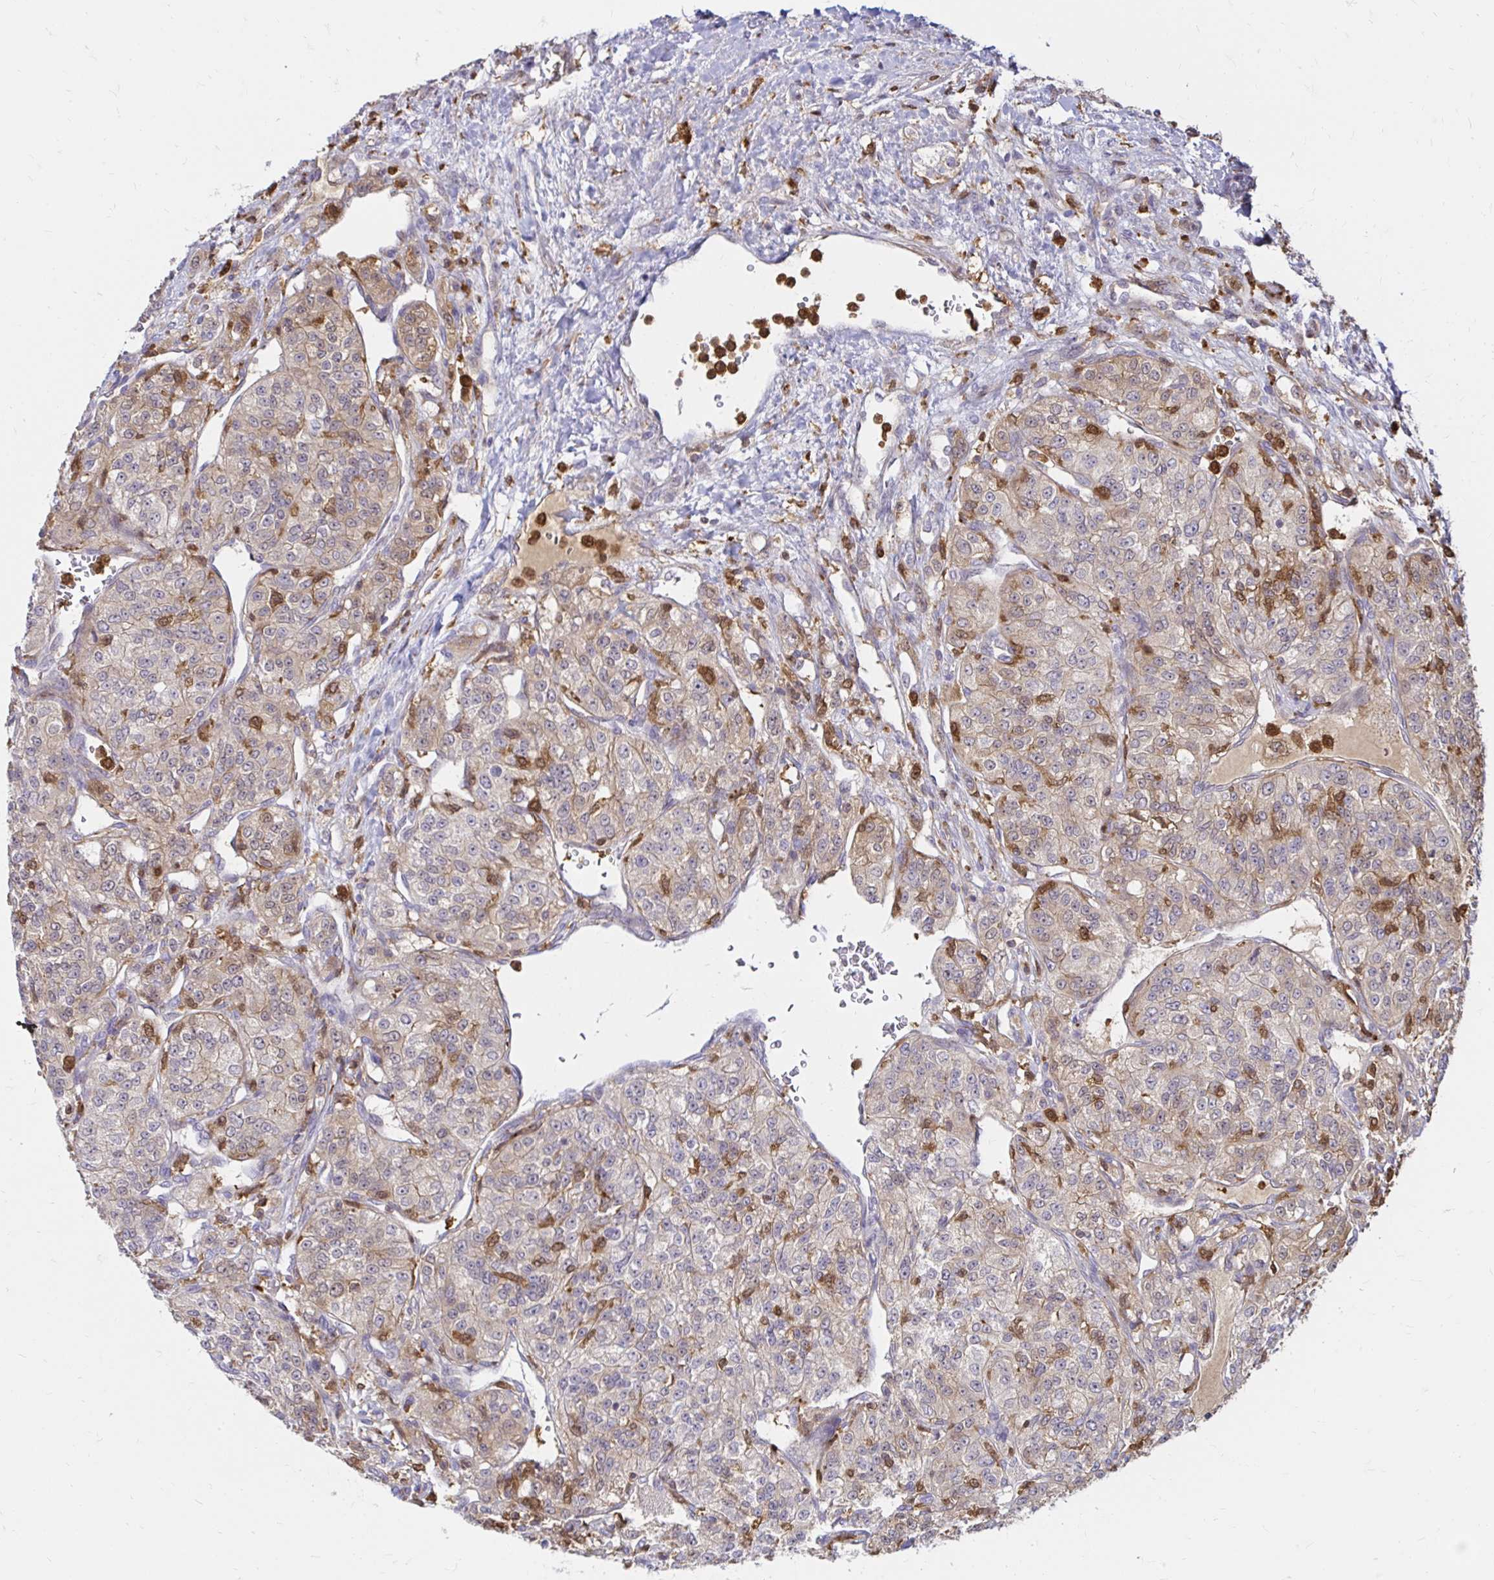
{"staining": {"intensity": "weak", "quantity": "<25%", "location": "cytoplasmic/membranous"}, "tissue": "renal cancer", "cell_type": "Tumor cells", "image_type": "cancer", "snomed": [{"axis": "morphology", "description": "Adenocarcinoma, NOS"}, {"axis": "topography", "description": "Kidney"}], "caption": "This is an IHC histopathology image of renal cancer (adenocarcinoma). There is no expression in tumor cells.", "gene": "PYCARD", "patient": {"sex": "female", "age": 63}}